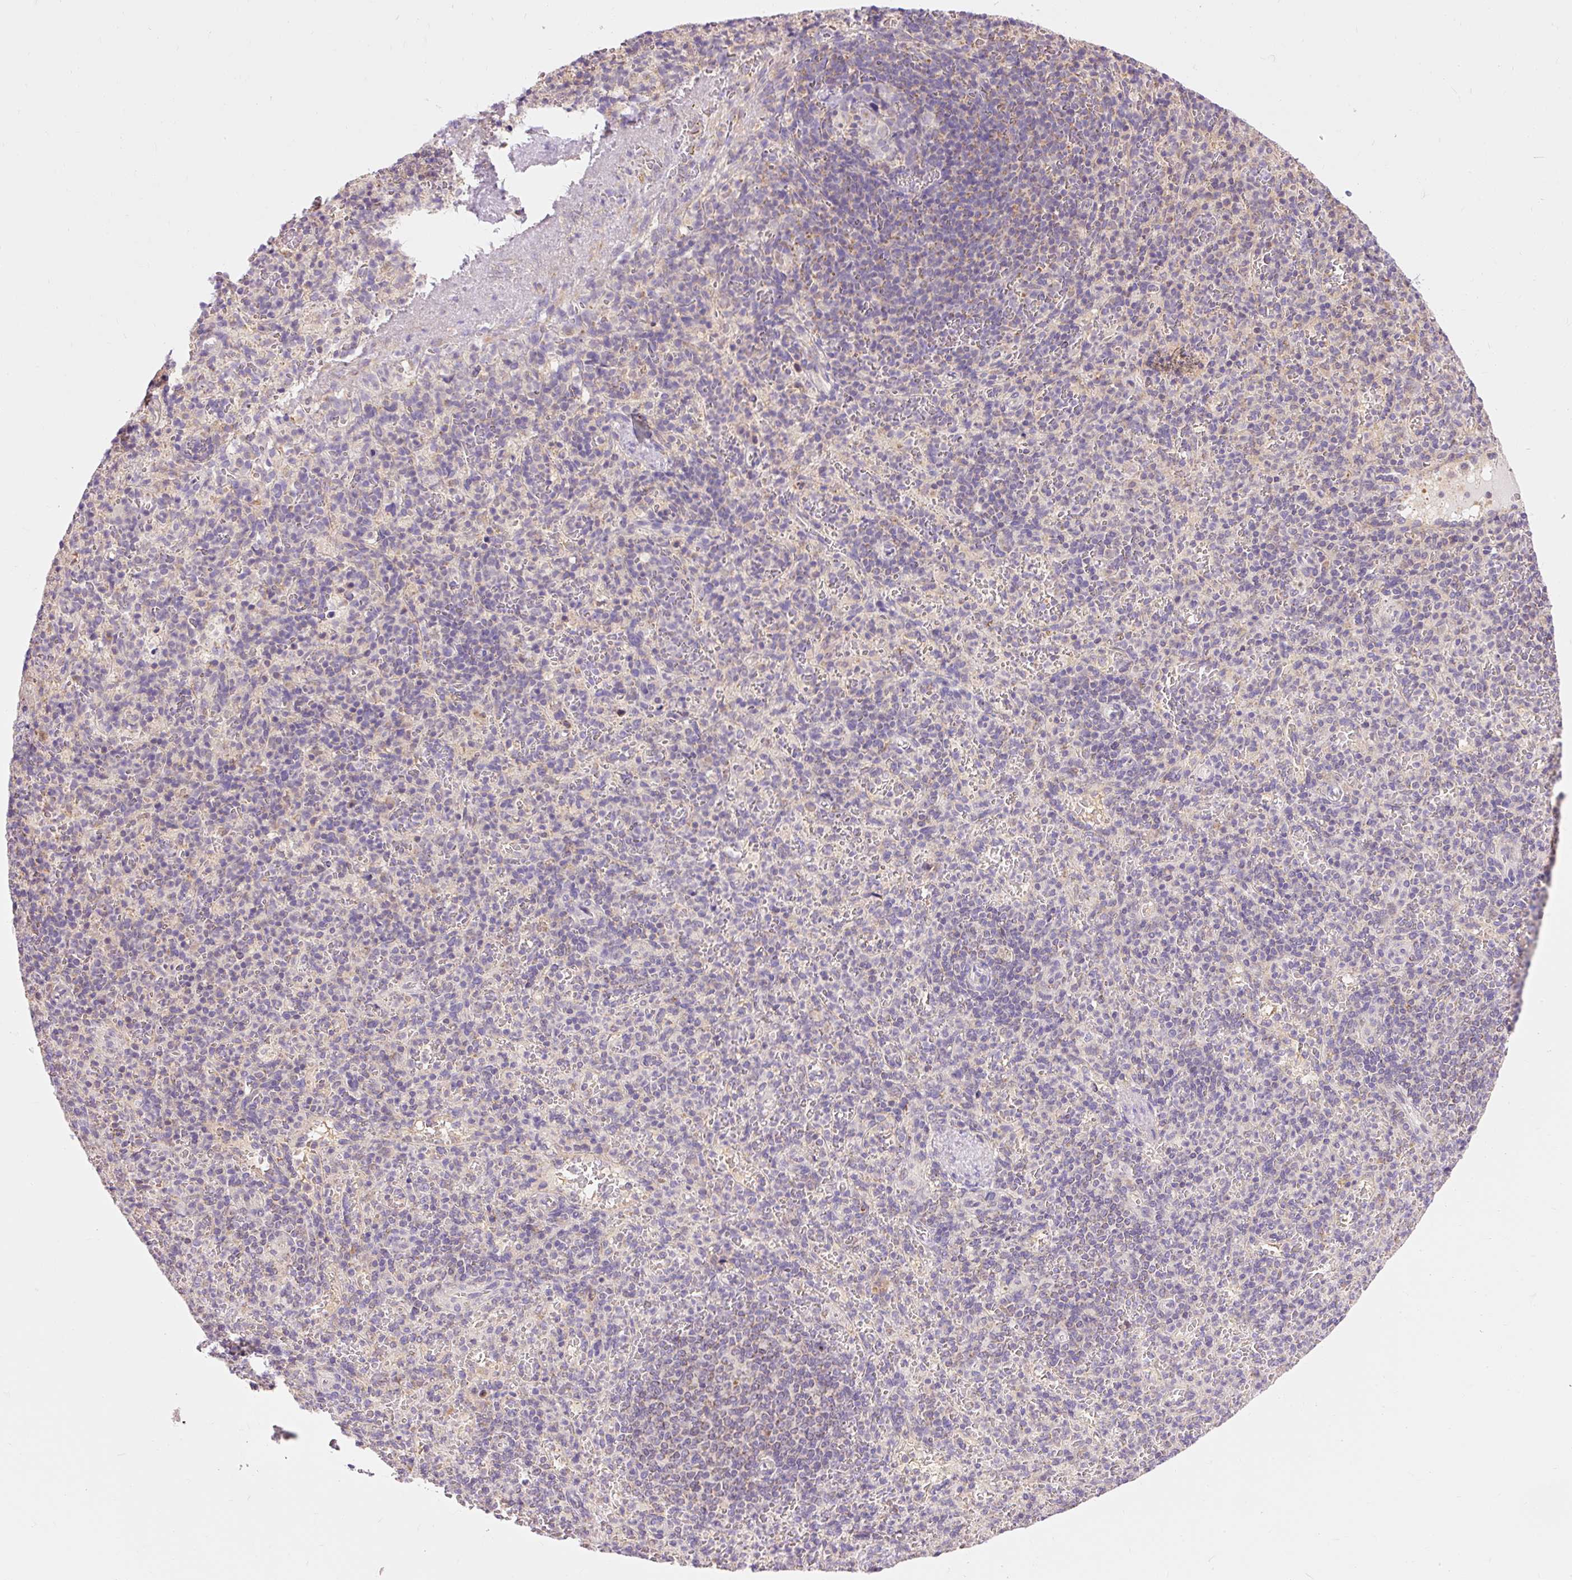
{"staining": {"intensity": "negative", "quantity": "none", "location": "none"}, "tissue": "spleen", "cell_type": "Cells in red pulp", "image_type": "normal", "snomed": [{"axis": "morphology", "description": "Normal tissue, NOS"}, {"axis": "topography", "description": "Spleen"}], "caption": "This is a photomicrograph of immunohistochemistry (IHC) staining of normal spleen, which shows no expression in cells in red pulp.", "gene": "IMMT", "patient": {"sex": "female", "age": 74}}